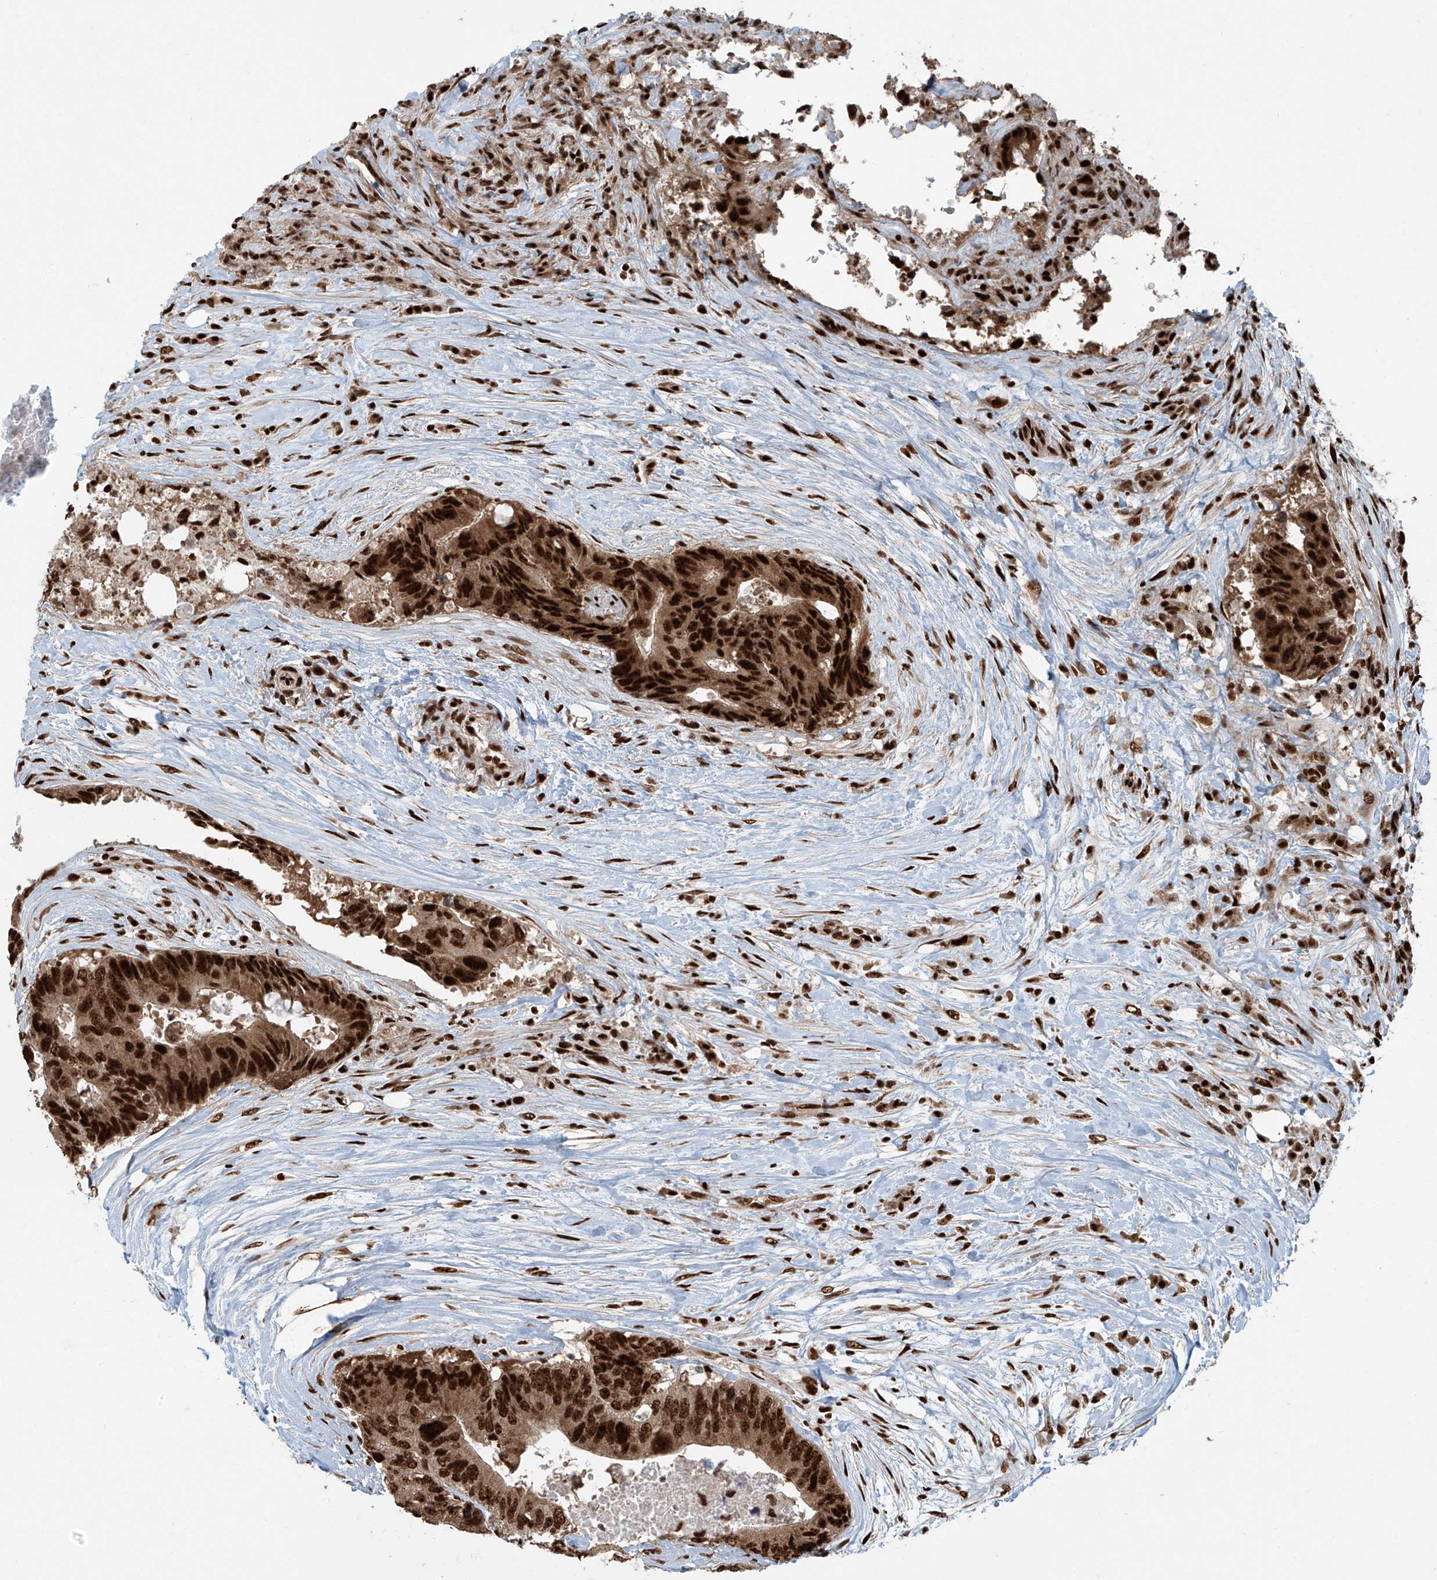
{"staining": {"intensity": "strong", "quantity": ">75%", "location": "nuclear"}, "tissue": "colorectal cancer", "cell_type": "Tumor cells", "image_type": "cancer", "snomed": [{"axis": "morphology", "description": "Adenocarcinoma, NOS"}, {"axis": "topography", "description": "Colon"}], "caption": "Protein expression analysis of colorectal adenocarcinoma demonstrates strong nuclear staining in approximately >75% of tumor cells.", "gene": "FAM193B", "patient": {"sex": "male", "age": 71}}